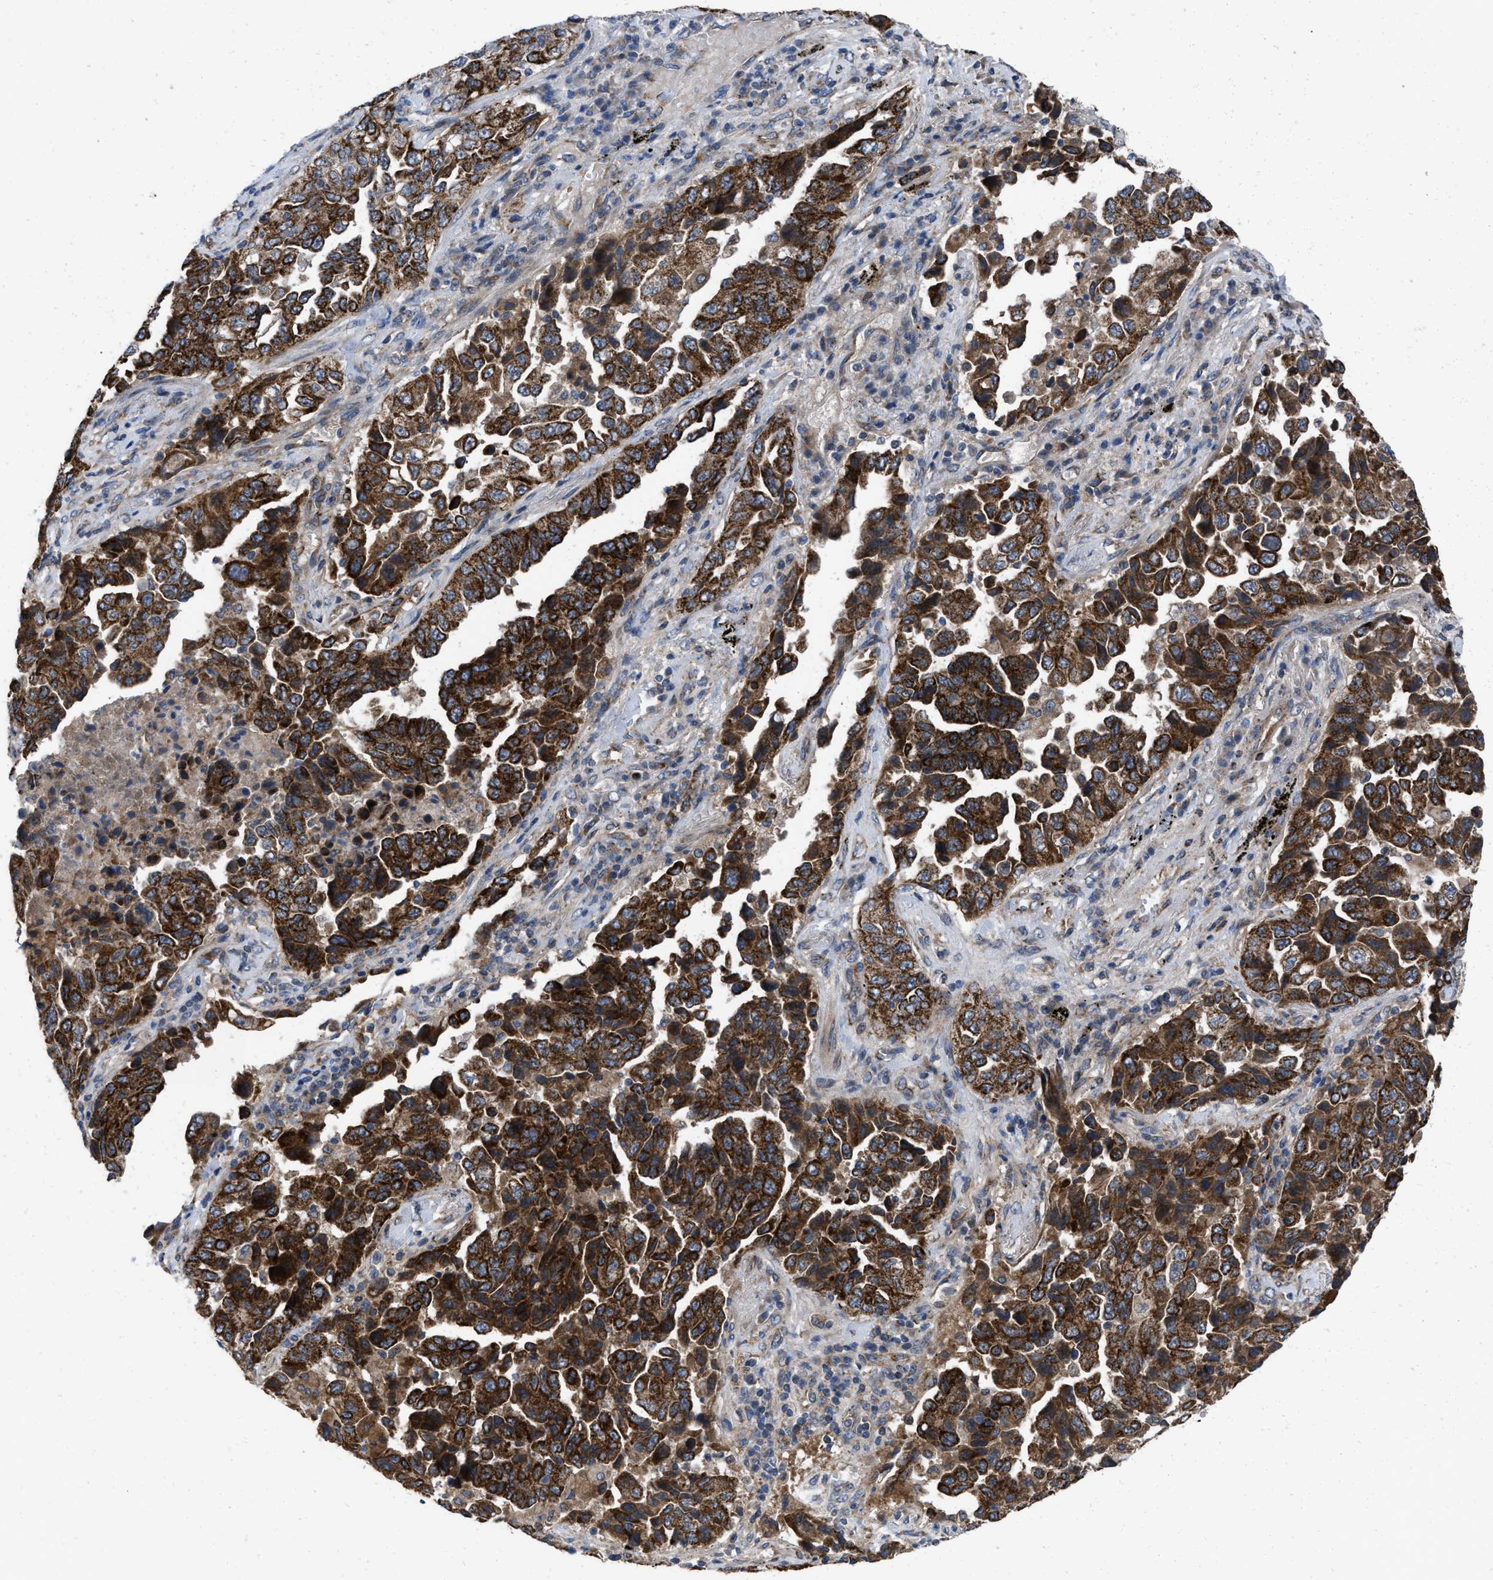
{"staining": {"intensity": "strong", "quantity": ">75%", "location": "cytoplasmic/membranous"}, "tissue": "lung cancer", "cell_type": "Tumor cells", "image_type": "cancer", "snomed": [{"axis": "morphology", "description": "Adenocarcinoma, NOS"}, {"axis": "topography", "description": "Lung"}], "caption": "Immunohistochemical staining of human lung cancer exhibits strong cytoplasmic/membranous protein positivity in about >75% of tumor cells.", "gene": "AKAP1", "patient": {"sex": "female", "age": 51}}